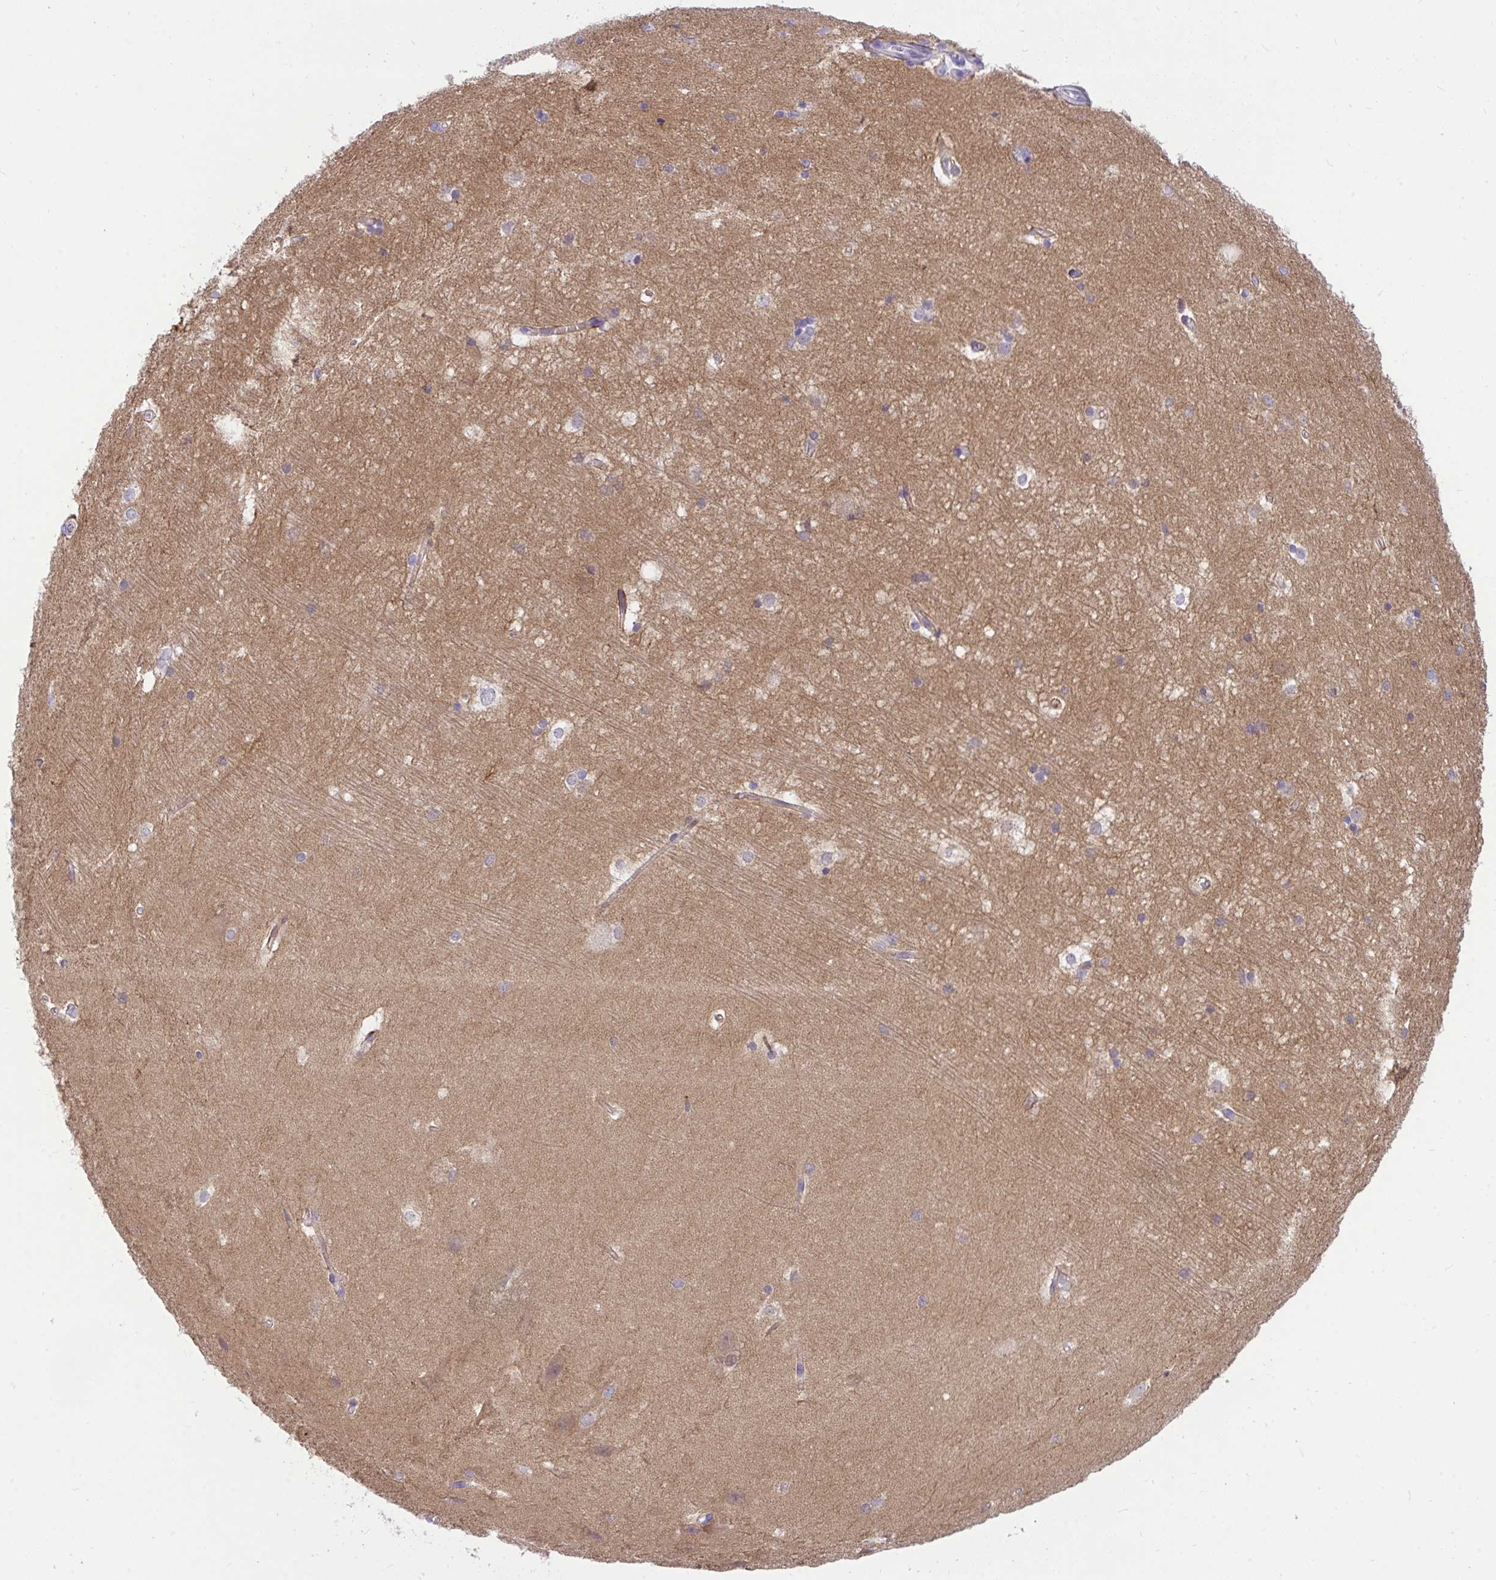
{"staining": {"intensity": "negative", "quantity": "none", "location": "none"}, "tissue": "hippocampus", "cell_type": "Glial cells", "image_type": "normal", "snomed": [{"axis": "morphology", "description": "Normal tissue, NOS"}, {"axis": "topography", "description": "Cerebral cortex"}, {"axis": "topography", "description": "Hippocampus"}], "caption": "This is a micrograph of IHC staining of normal hippocampus, which shows no staining in glial cells.", "gene": "TLN2", "patient": {"sex": "female", "age": 19}}